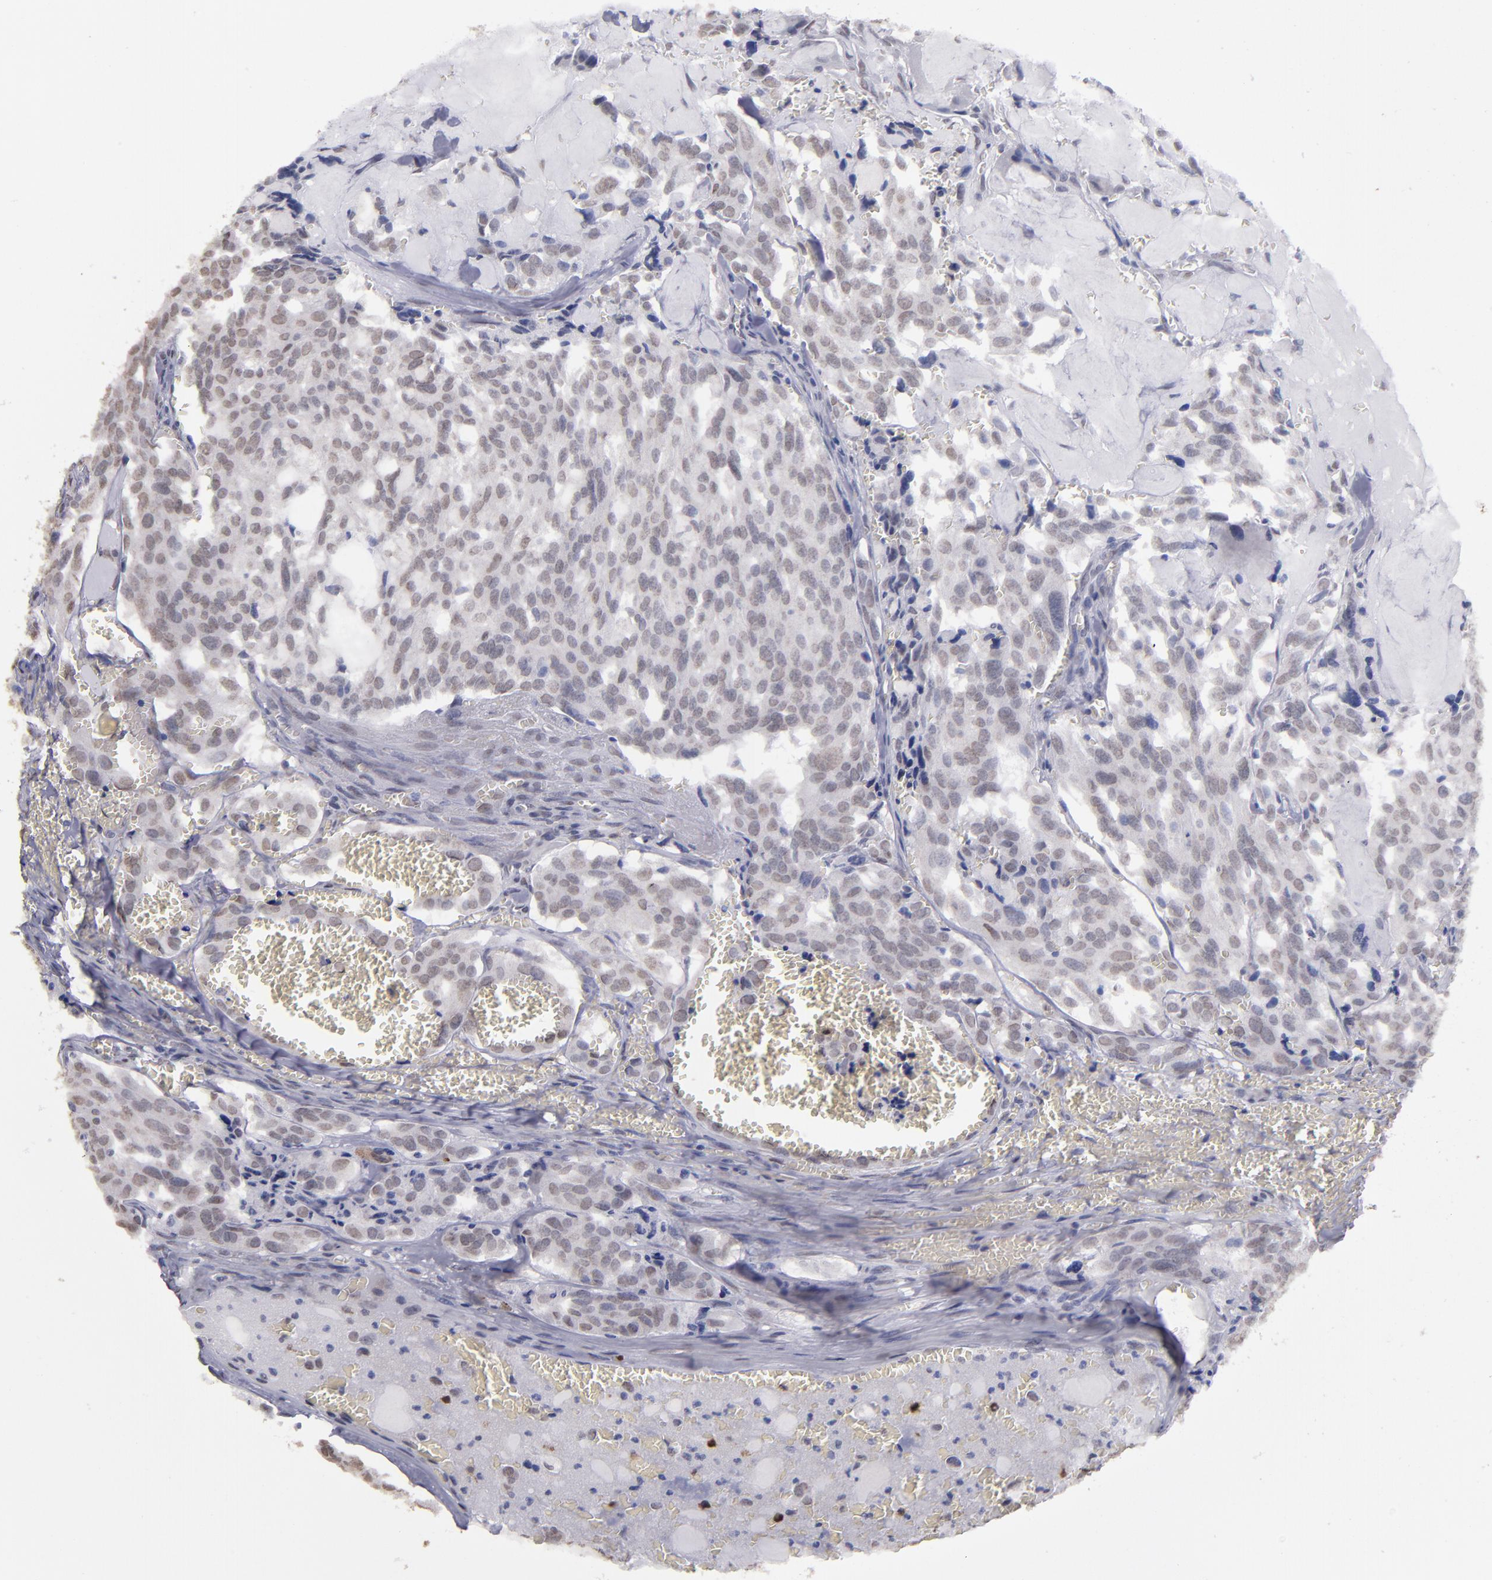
{"staining": {"intensity": "weak", "quantity": "25%-75%", "location": "nuclear"}, "tissue": "thyroid cancer", "cell_type": "Tumor cells", "image_type": "cancer", "snomed": [{"axis": "morphology", "description": "Carcinoma, NOS"}, {"axis": "morphology", "description": "Carcinoid, malignant, NOS"}, {"axis": "topography", "description": "Thyroid gland"}], "caption": "A brown stain highlights weak nuclear staining of a protein in human thyroid carcinoma tumor cells. The staining was performed using DAB, with brown indicating positive protein expression. Nuclei are stained blue with hematoxylin.", "gene": "IRF4", "patient": {"sex": "male", "age": 33}}